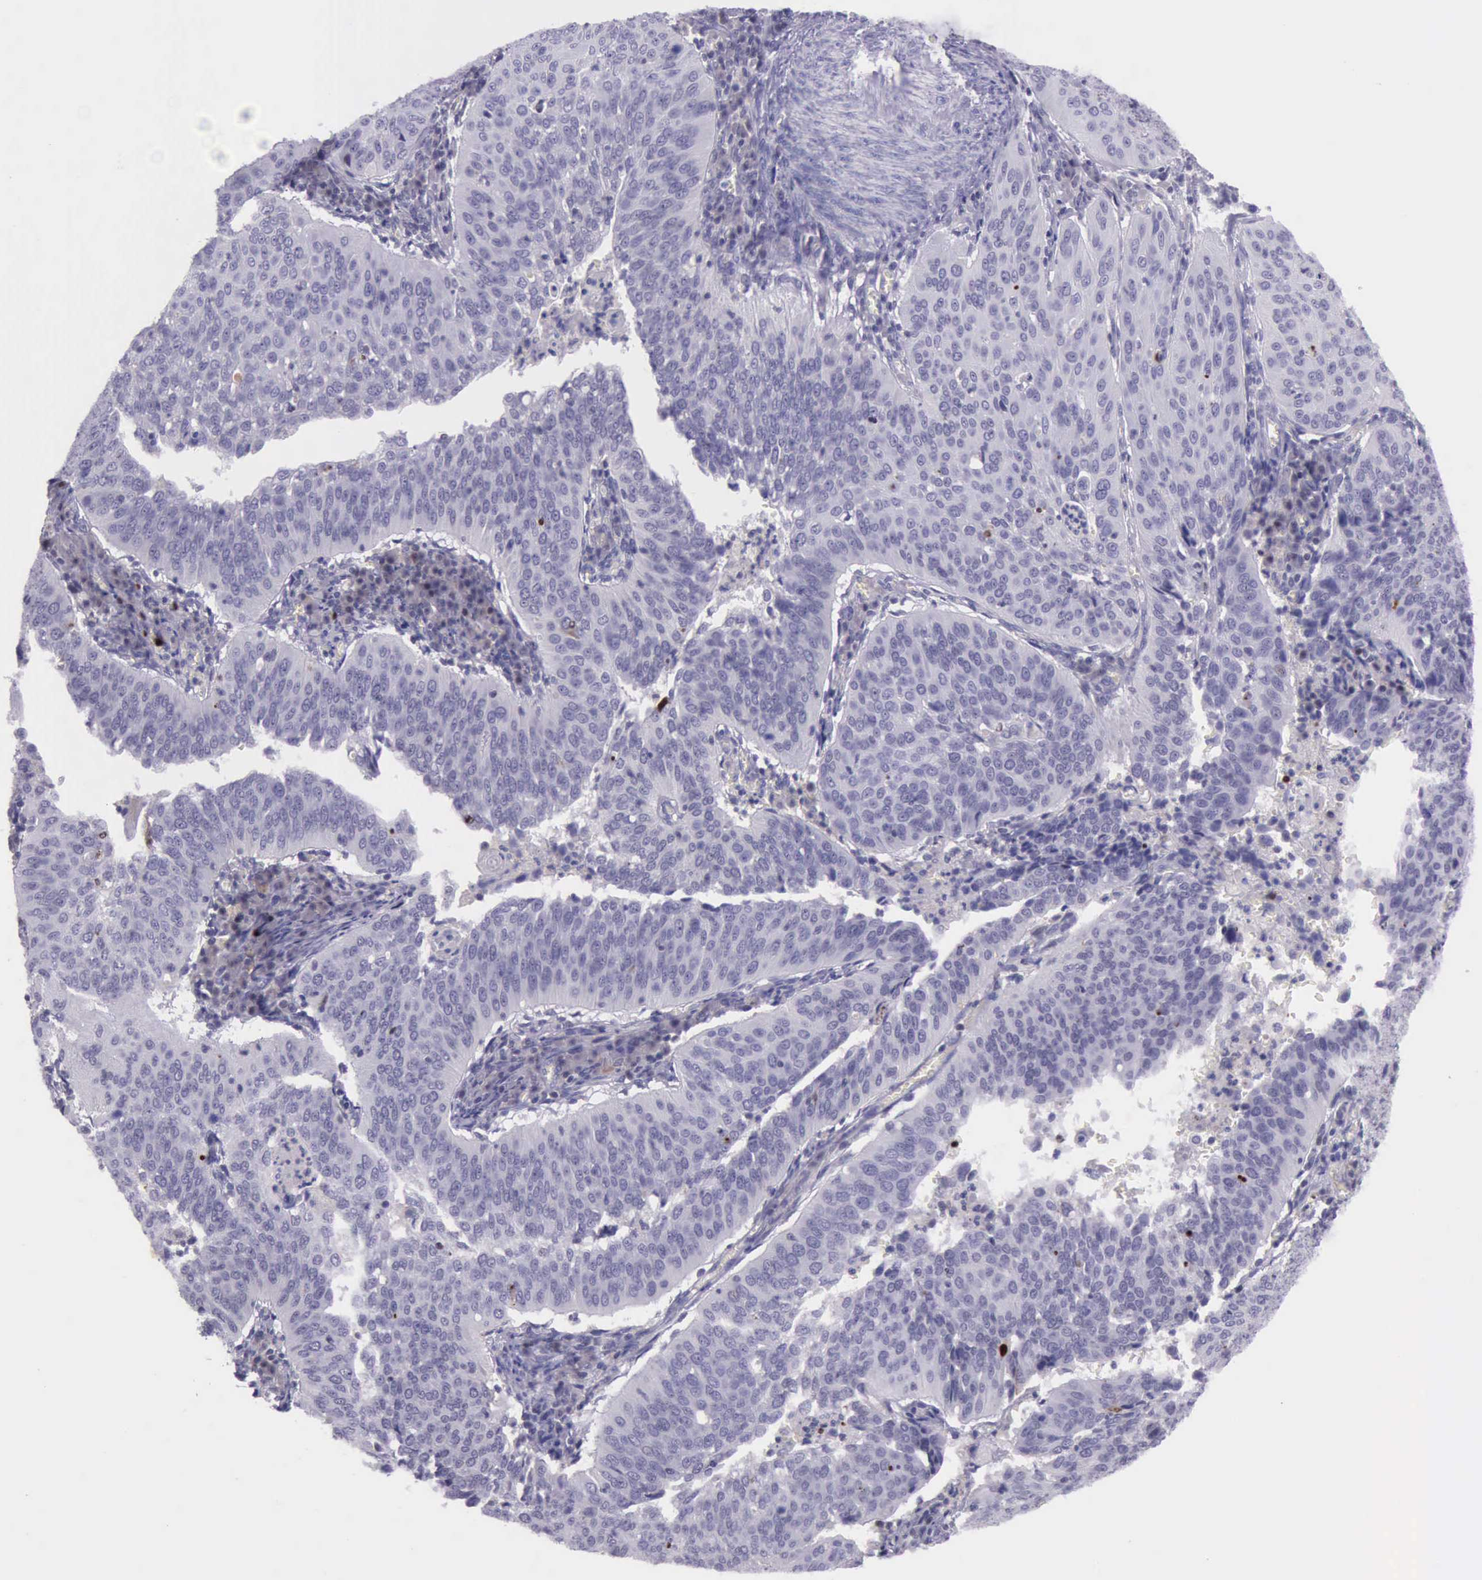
{"staining": {"intensity": "strong", "quantity": "<25%", "location": "nuclear"}, "tissue": "cervical cancer", "cell_type": "Tumor cells", "image_type": "cancer", "snomed": [{"axis": "morphology", "description": "Squamous cell carcinoma, NOS"}, {"axis": "topography", "description": "Cervix"}], "caption": "Strong nuclear staining for a protein is identified in approximately <25% of tumor cells of cervical squamous cell carcinoma using IHC.", "gene": "PARP1", "patient": {"sex": "female", "age": 39}}